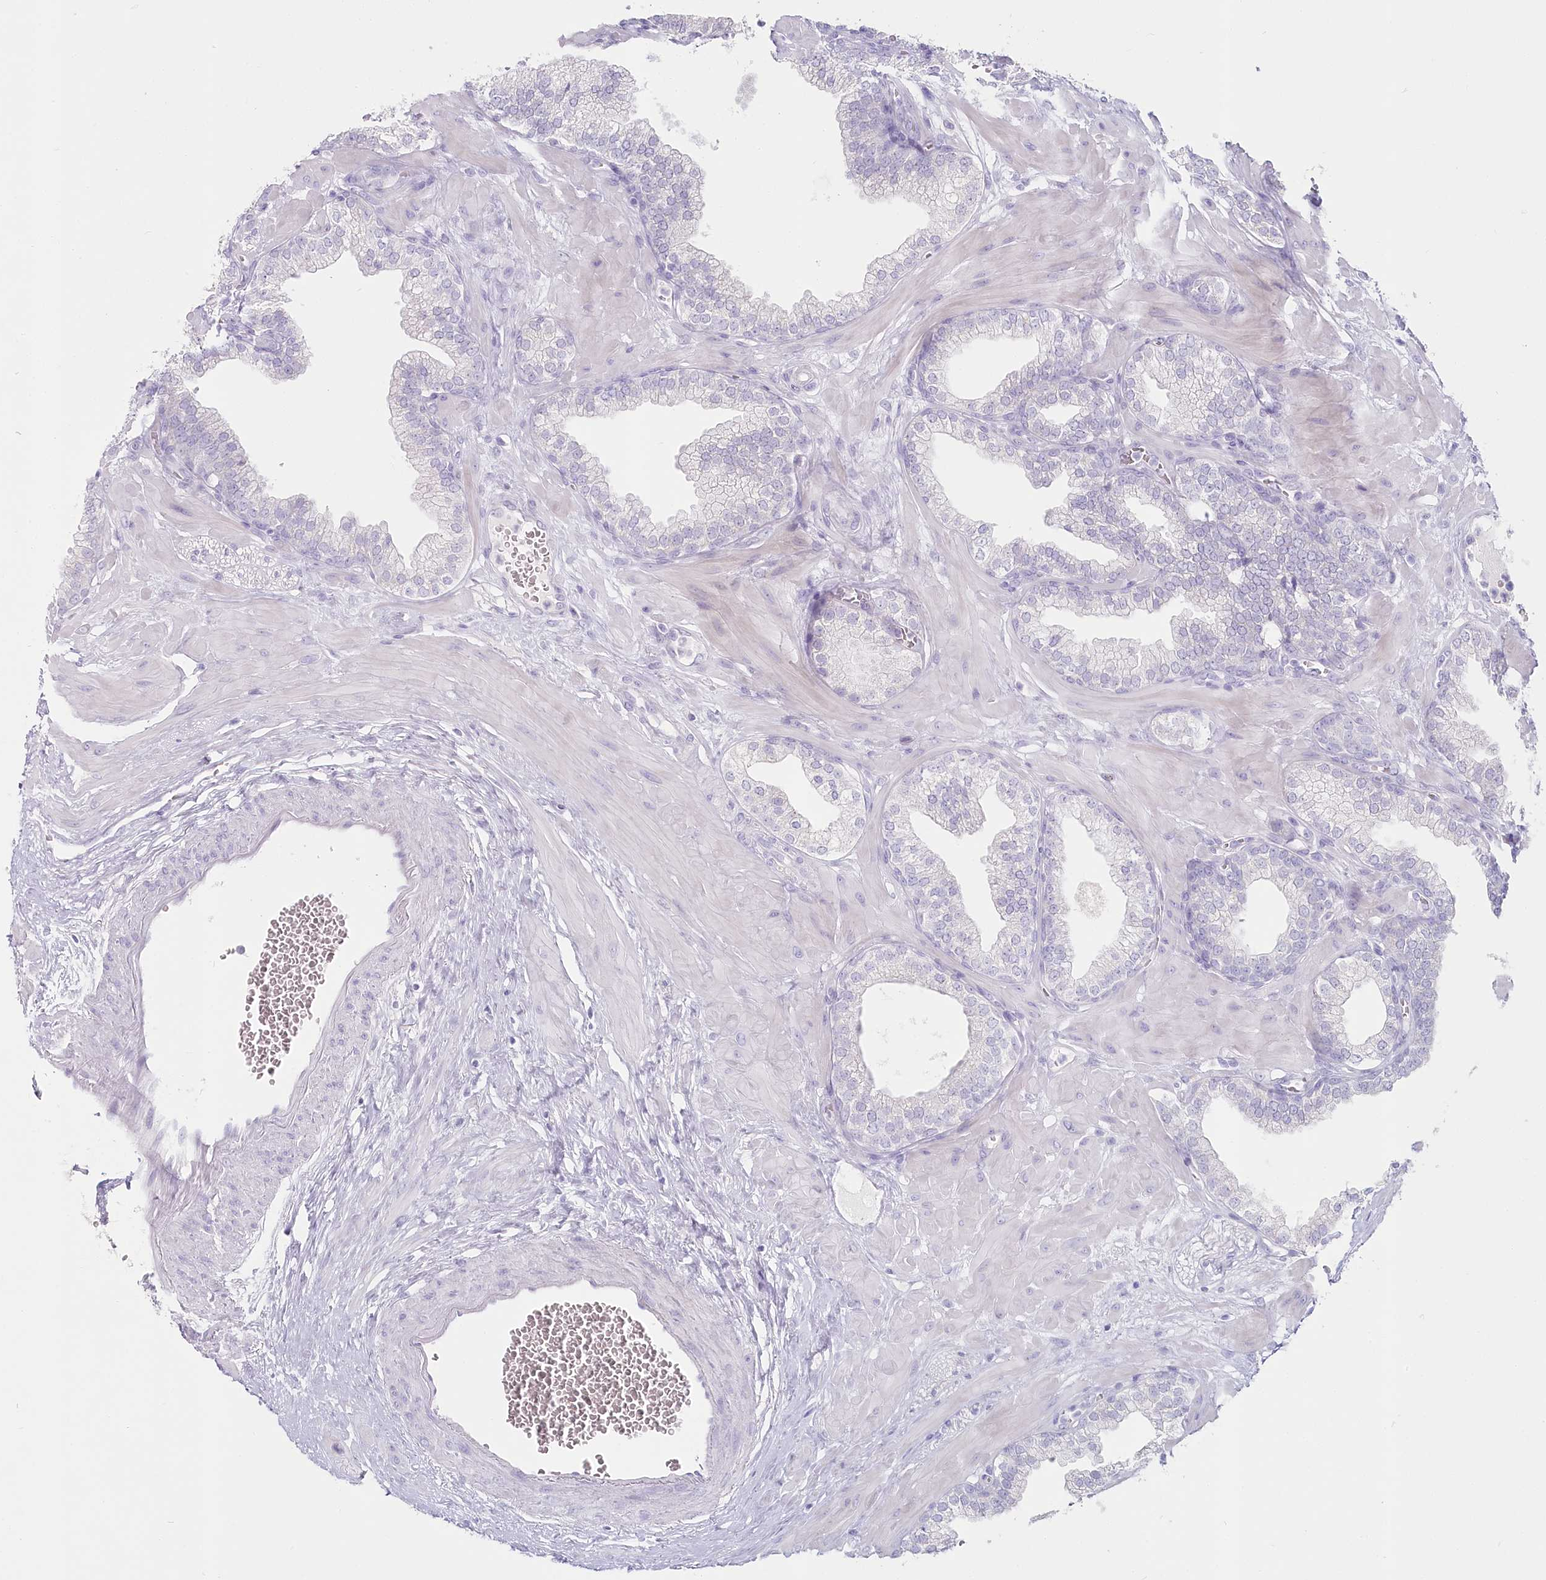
{"staining": {"intensity": "negative", "quantity": "none", "location": "none"}, "tissue": "prostate", "cell_type": "Glandular cells", "image_type": "normal", "snomed": [{"axis": "morphology", "description": "Normal tissue, NOS"}, {"axis": "morphology", "description": "Urothelial carcinoma, Low grade"}, {"axis": "topography", "description": "Urinary bladder"}, {"axis": "topography", "description": "Prostate"}], "caption": "High power microscopy histopathology image of an IHC micrograph of benign prostate, revealing no significant staining in glandular cells.", "gene": "IFIT5", "patient": {"sex": "male", "age": 60}}